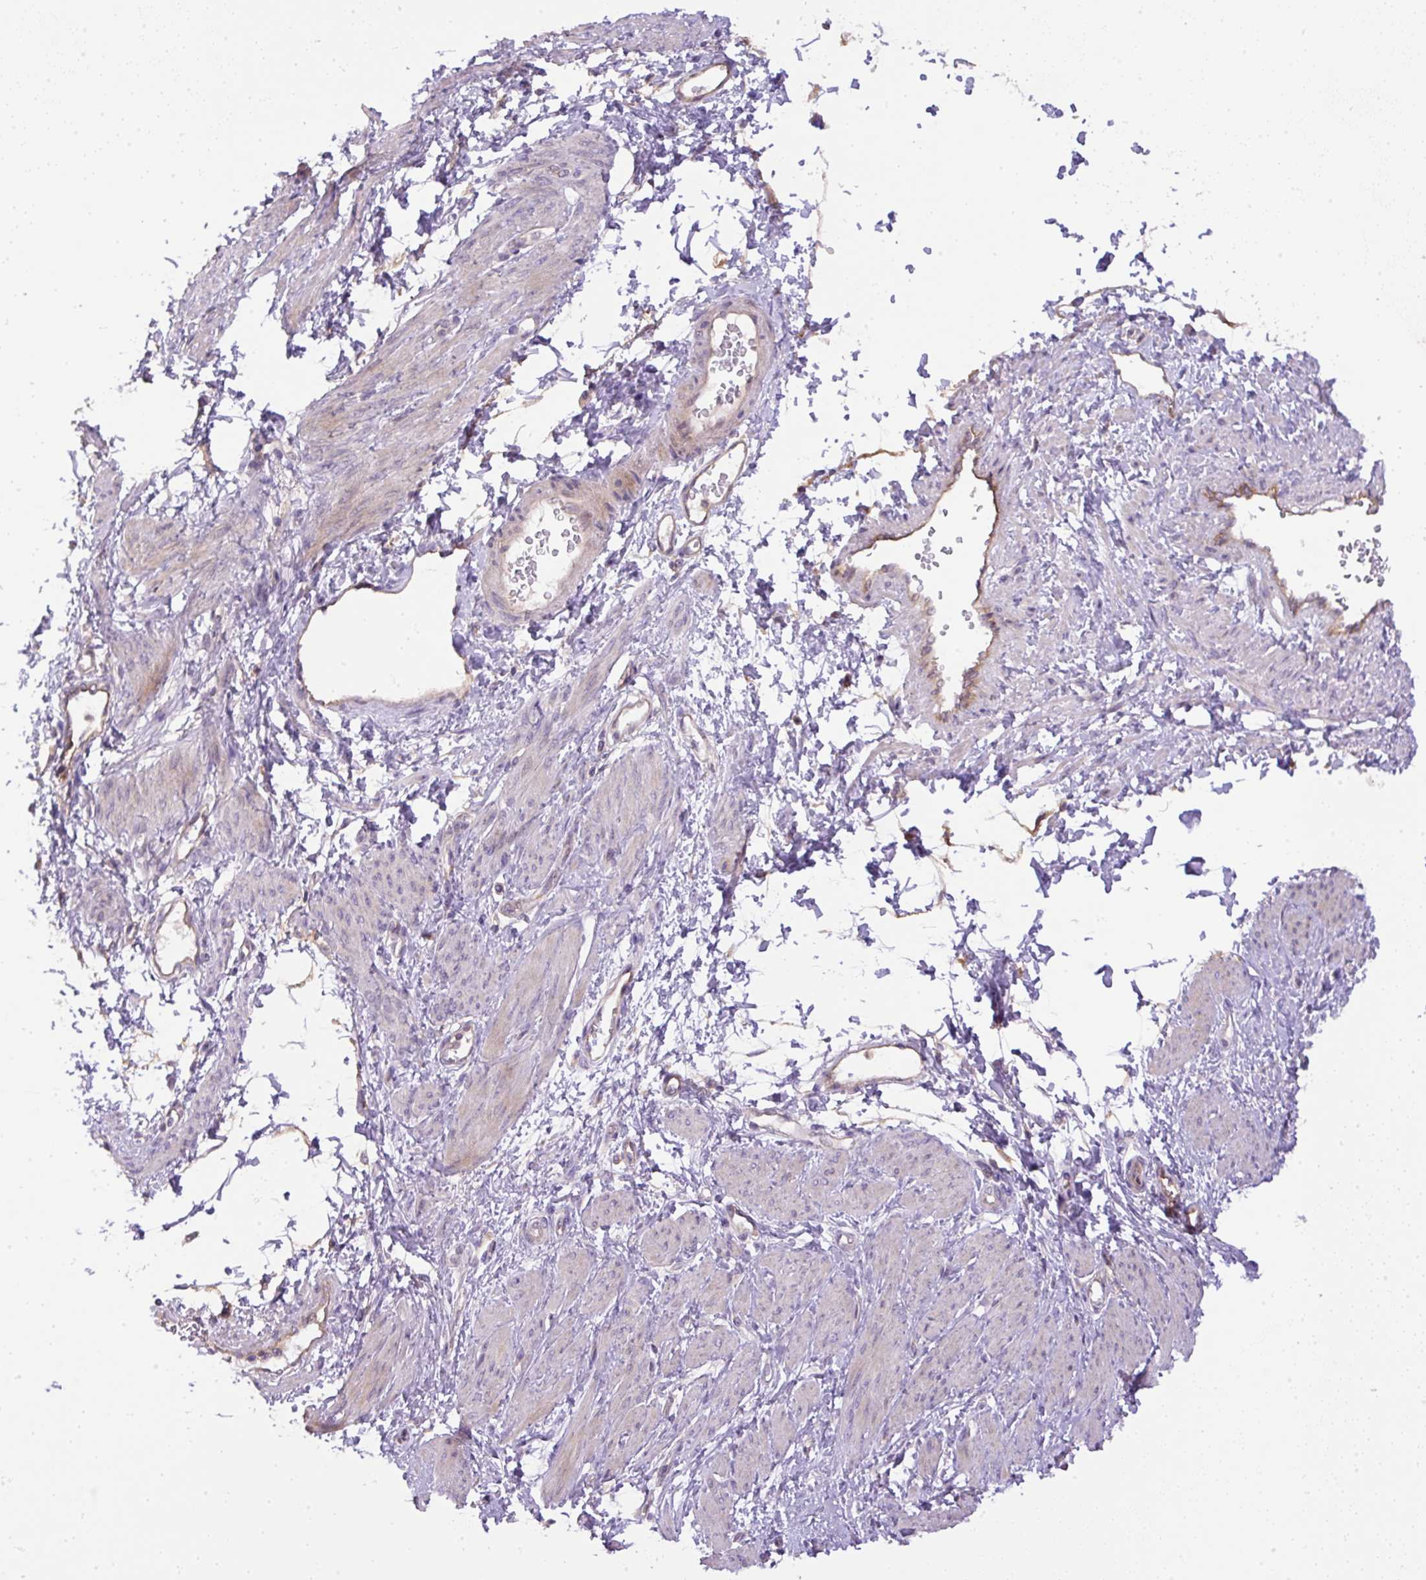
{"staining": {"intensity": "negative", "quantity": "none", "location": "none"}, "tissue": "smooth muscle", "cell_type": "Smooth muscle cells", "image_type": "normal", "snomed": [{"axis": "morphology", "description": "Normal tissue, NOS"}, {"axis": "topography", "description": "Smooth muscle"}, {"axis": "topography", "description": "Uterus"}], "caption": "The IHC image has no significant expression in smooth muscle cells of smooth muscle.", "gene": "DAPK1", "patient": {"sex": "female", "age": 39}}